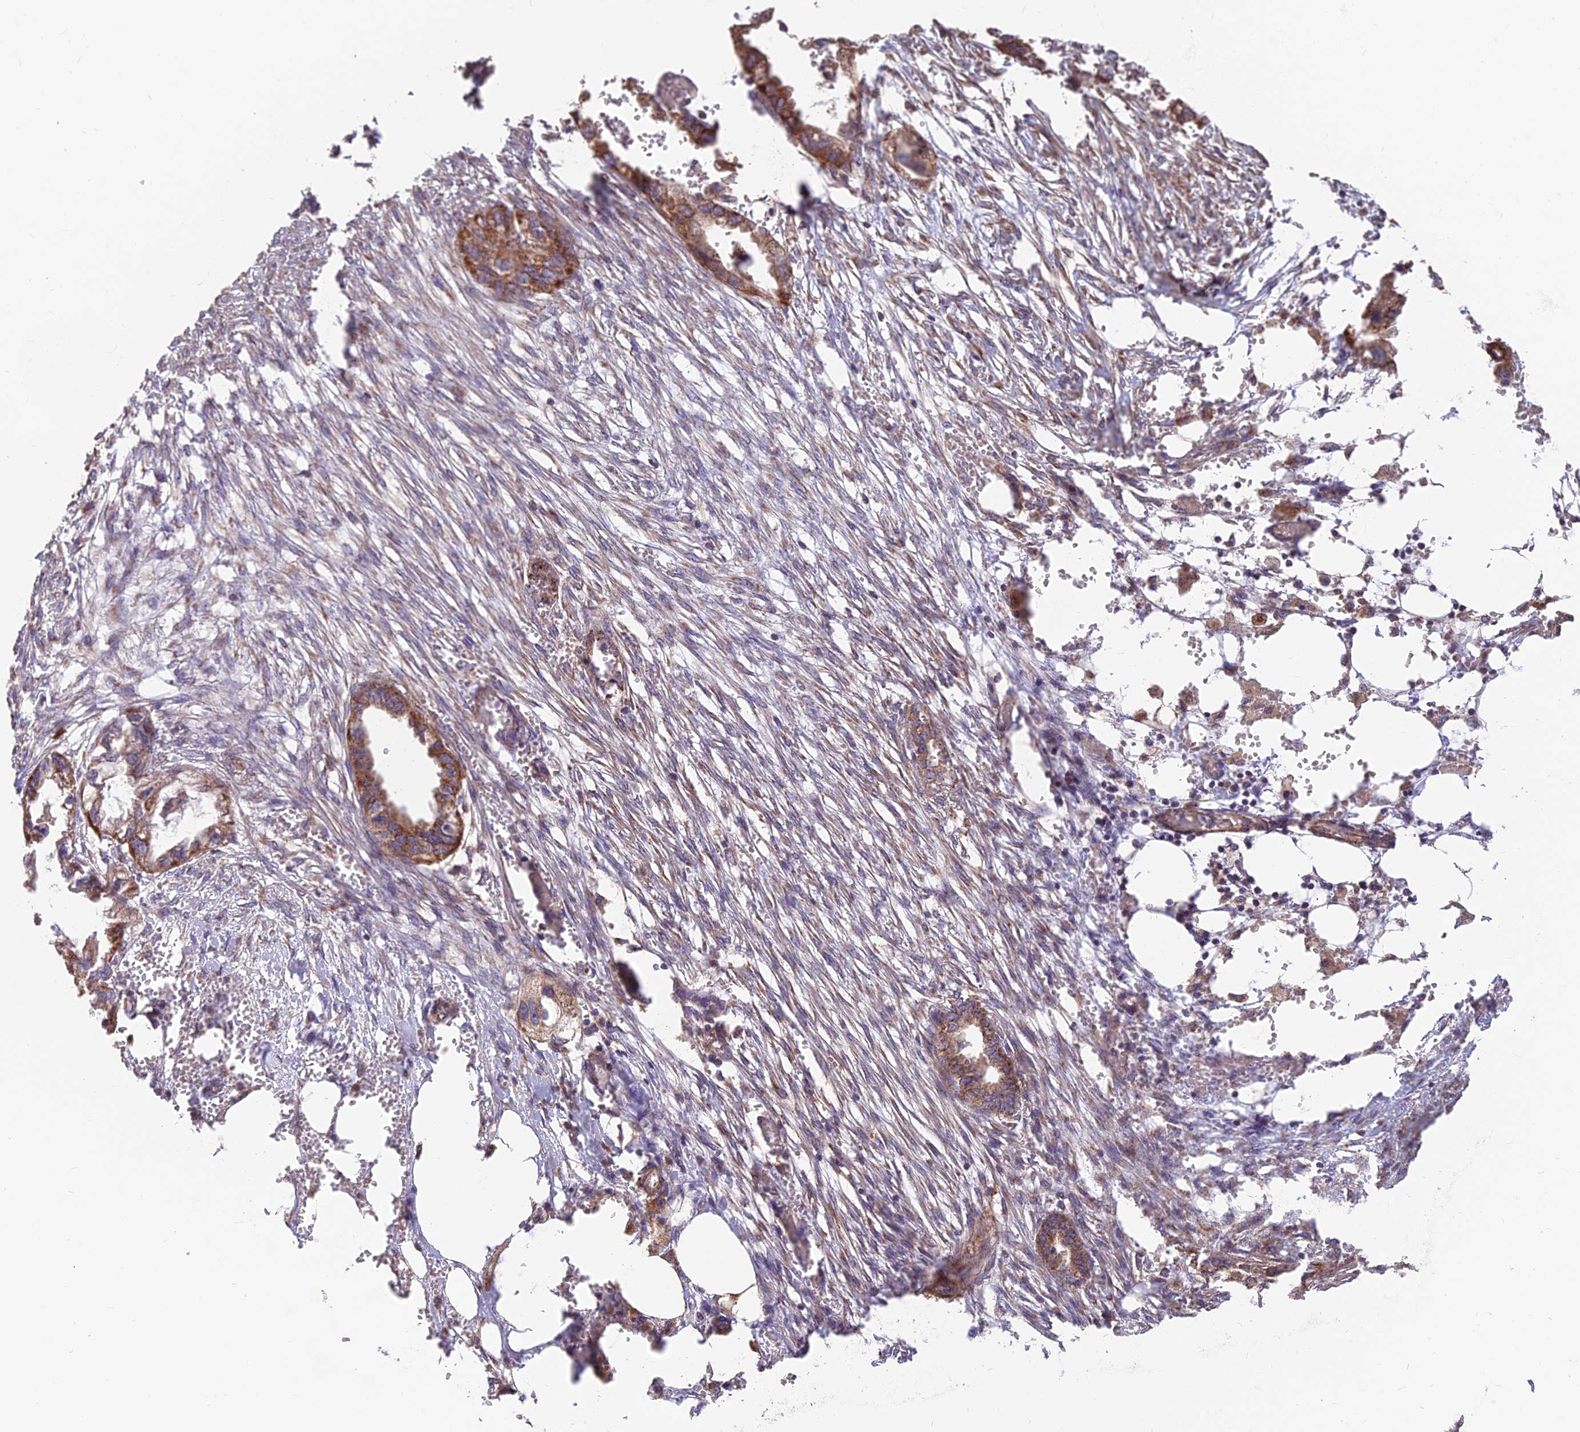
{"staining": {"intensity": "moderate", "quantity": ">75%", "location": "cytoplasmic/membranous"}, "tissue": "endometrial cancer", "cell_type": "Tumor cells", "image_type": "cancer", "snomed": [{"axis": "morphology", "description": "Adenocarcinoma, NOS"}, {"axis": "morphology", "description": "Adenocarcinoma, metastatic, NOS"}, {"axis": "topography", "description": "Adipose tissue"}, {"axis": "topography", "description": "Endometrium"}], "caption": "Immunohistochemical staining of adenocarcinoma (endometrial) displays medium levels of moderate cytoplasmic/membranous positivity in about >75% of tumor cells. (DAB IHC, brown staining for protein, blue staining for nuclei).", "gene": "IFT22", "patient": {"sex": "female", "age": 67}}